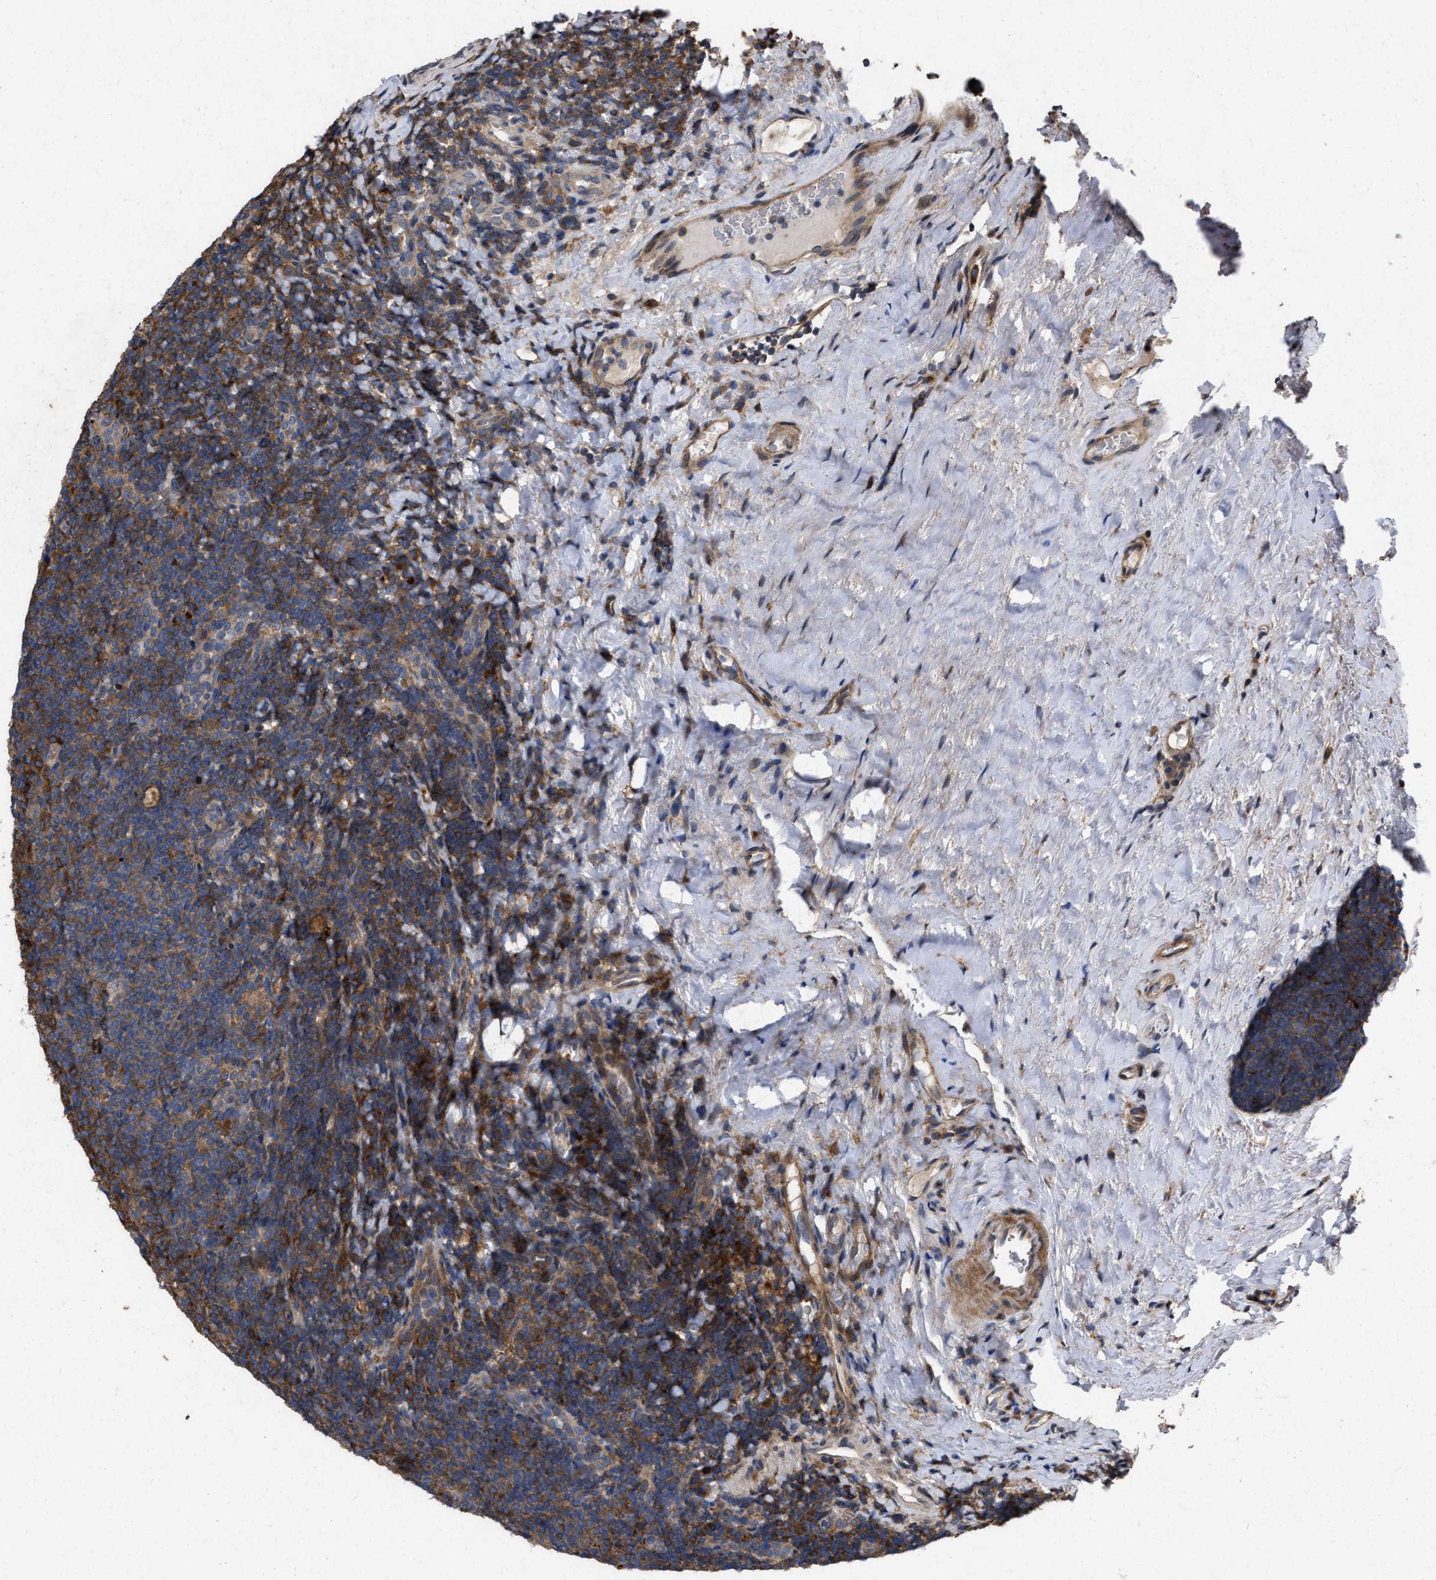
{"staining": {"intensity": "strong", "quantity": ">75%", "location": "cytoplasmic/membranous"}, "tissue": "tonsil", "cell_type": "Germinal center cells", "image_type": "normal", "snomed": [{"axis": "morphology", "description": "Normal tissue, NOS"}, {"axis": "topography", "description": "Tonsil"}], "caption": "DAB immunohistochemical staining of benign tonsil exhibits strong cytoplasmic/membranous protein staining in approximately >75% of germinal center cells.", "gene": "CDKN2C", "patient": {"sex": "male", "age": 37}}